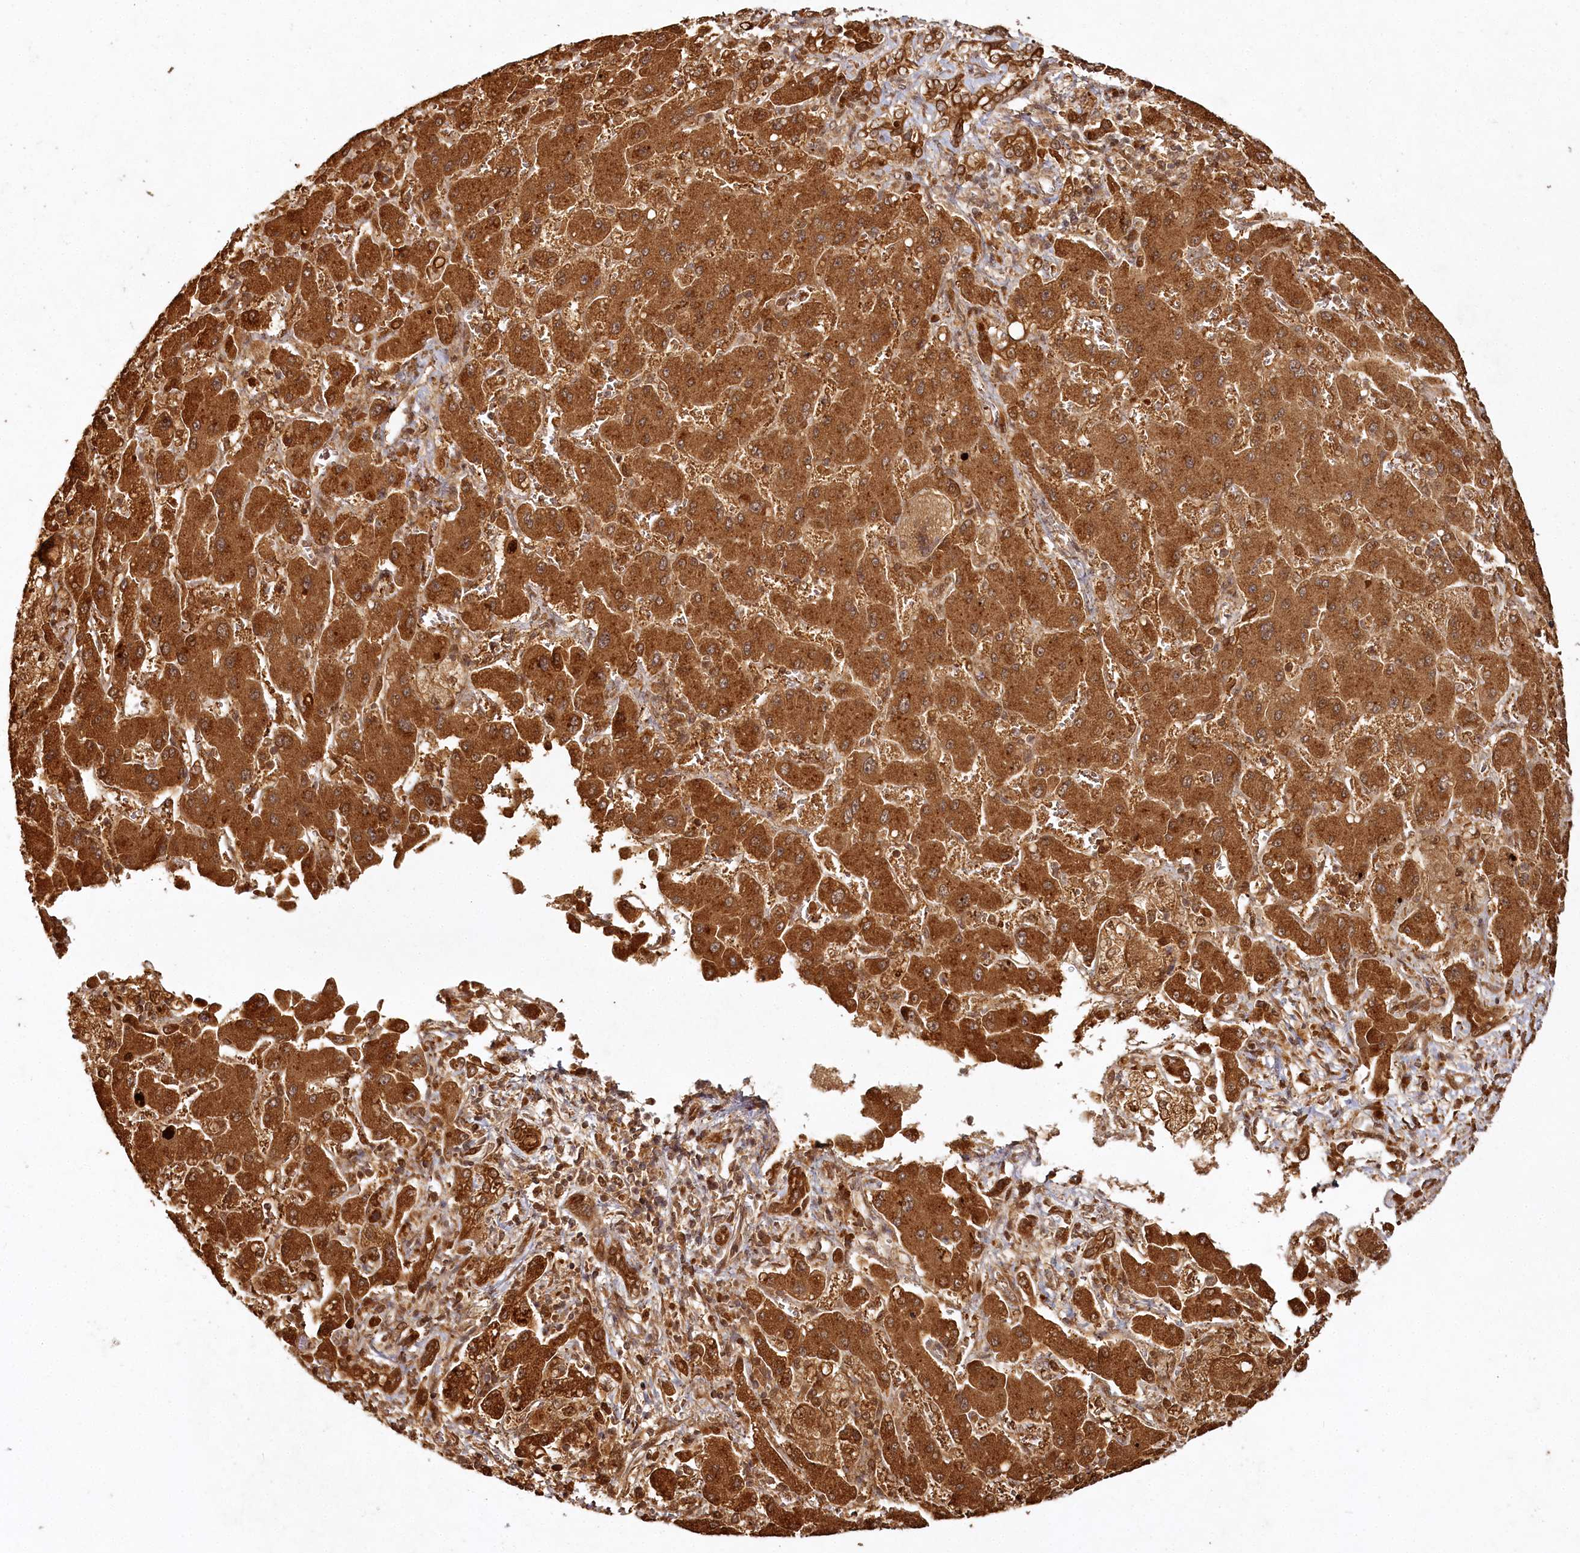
{"staining": {"intensity": "strong", "quantity": ">75%", "location": "cytoplasmic/membranous,nuclear"}, "tissue": "liver cancer", "cell_type": "Tumor cells", "image_type": "cancer", "snomed": [{"axis": "morphology", "description": "Cholangiocarcinoma"}, {"axis": "topography", "description": "Liver"}], "caption": "The photomicrograph demonstrates staining of liver cancer (cholangiocarcinoma), revealing strong cytoplasmic/membranous and nuclear protein expression (brown color) within tumor cells.", "gene": "ULK2", "patient": {"sex": "male", "age": 50}}